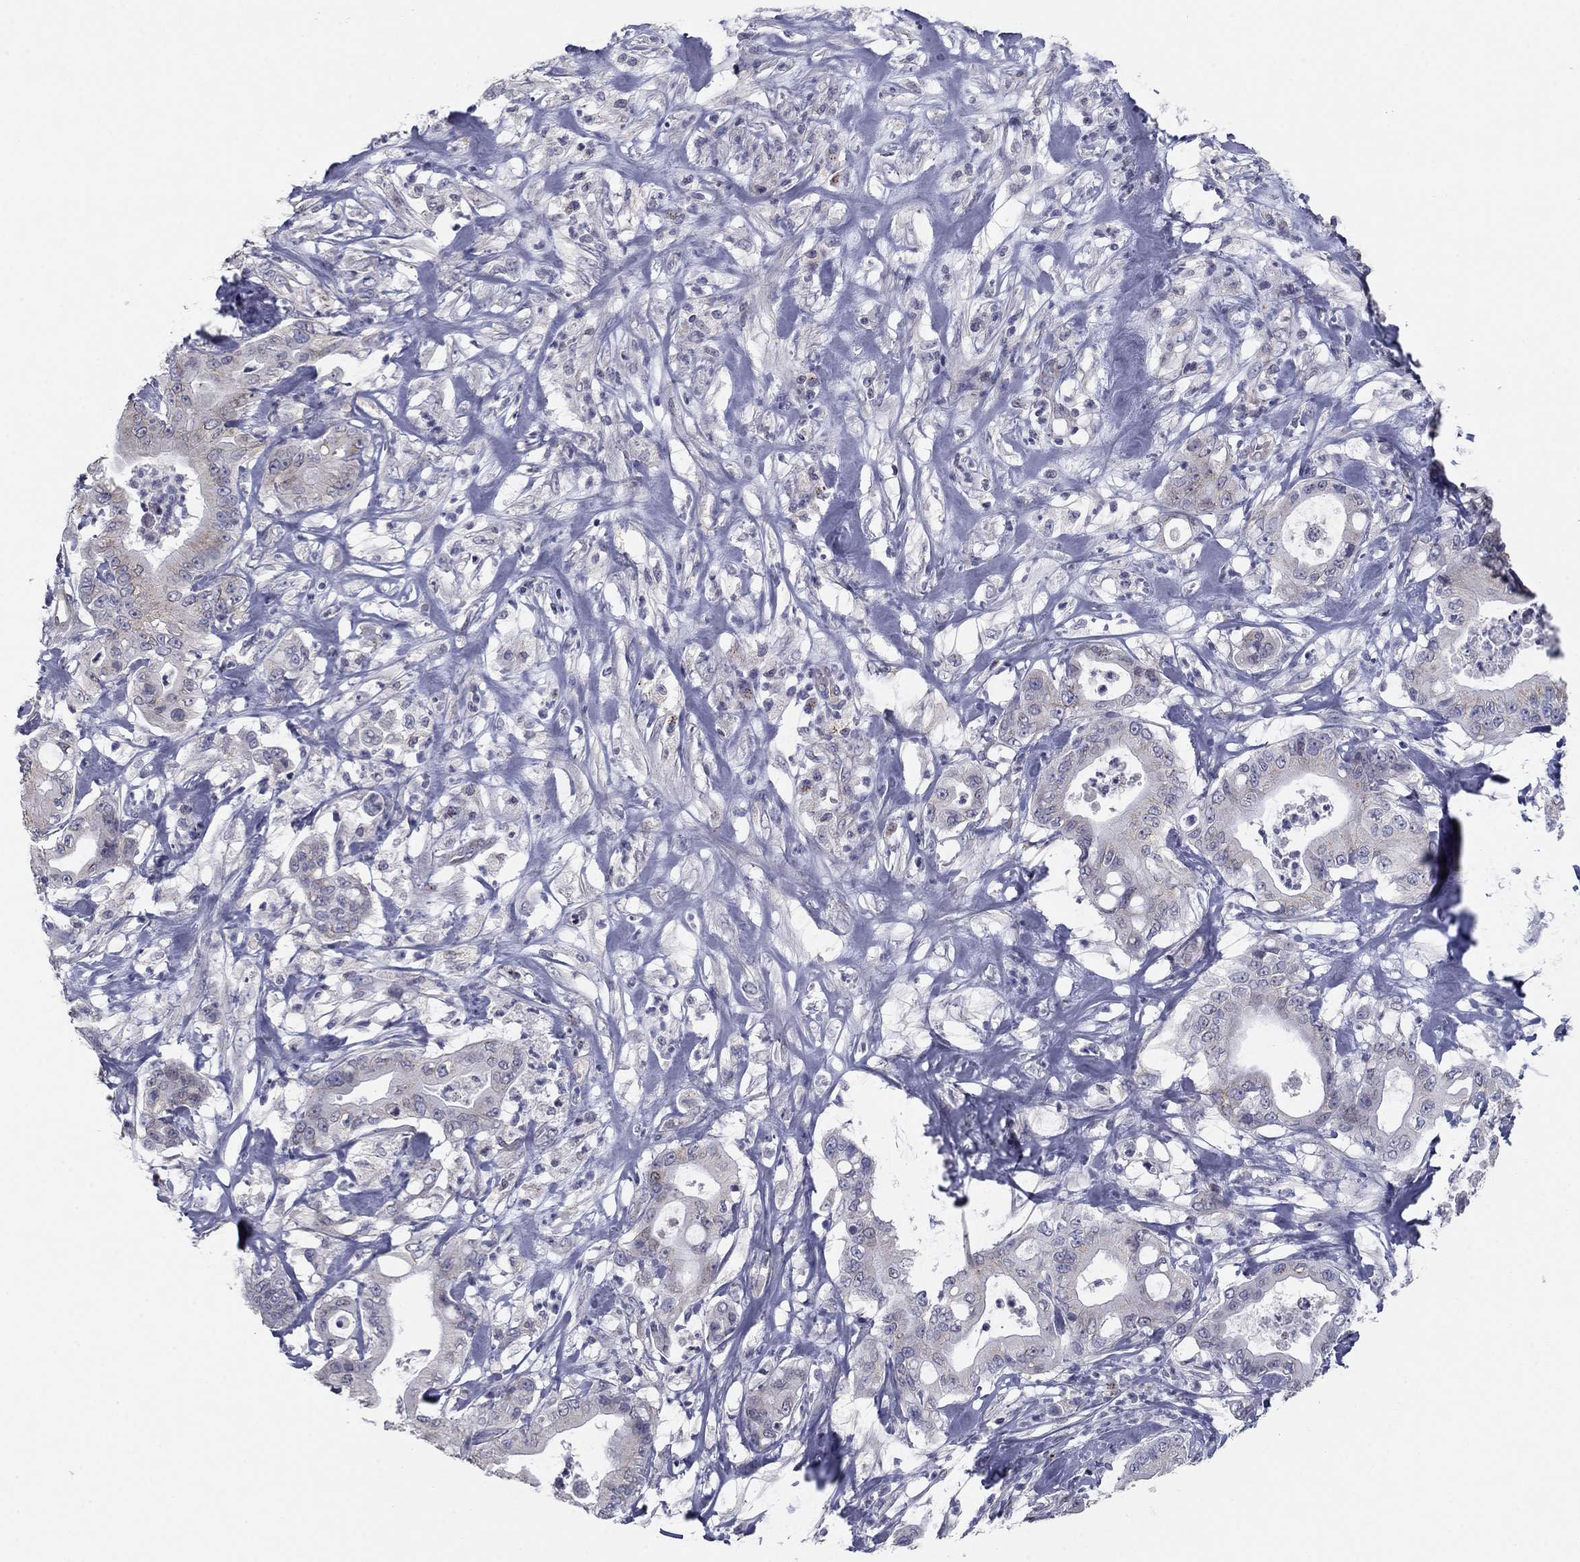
{"staining": {"intensity": "negative", "quantity": "none", "location": "none"}, "tissue": "pancreatic cancer", "cell_type": "Tumor cells", "image_type": "cancer", "snomed": [{"axis": "morphology", "description": "Adenocarcinoma, NOS"}, {"axis": "topography", "description": "Pancreas"}], "caption": "Immunohistochemistry image of pancreatic cancer stained for a protein (brown), which displays no expression in tumor cells.", "gene": "SEPTIN3", "patient": {"sex": "male", "age": 71}}